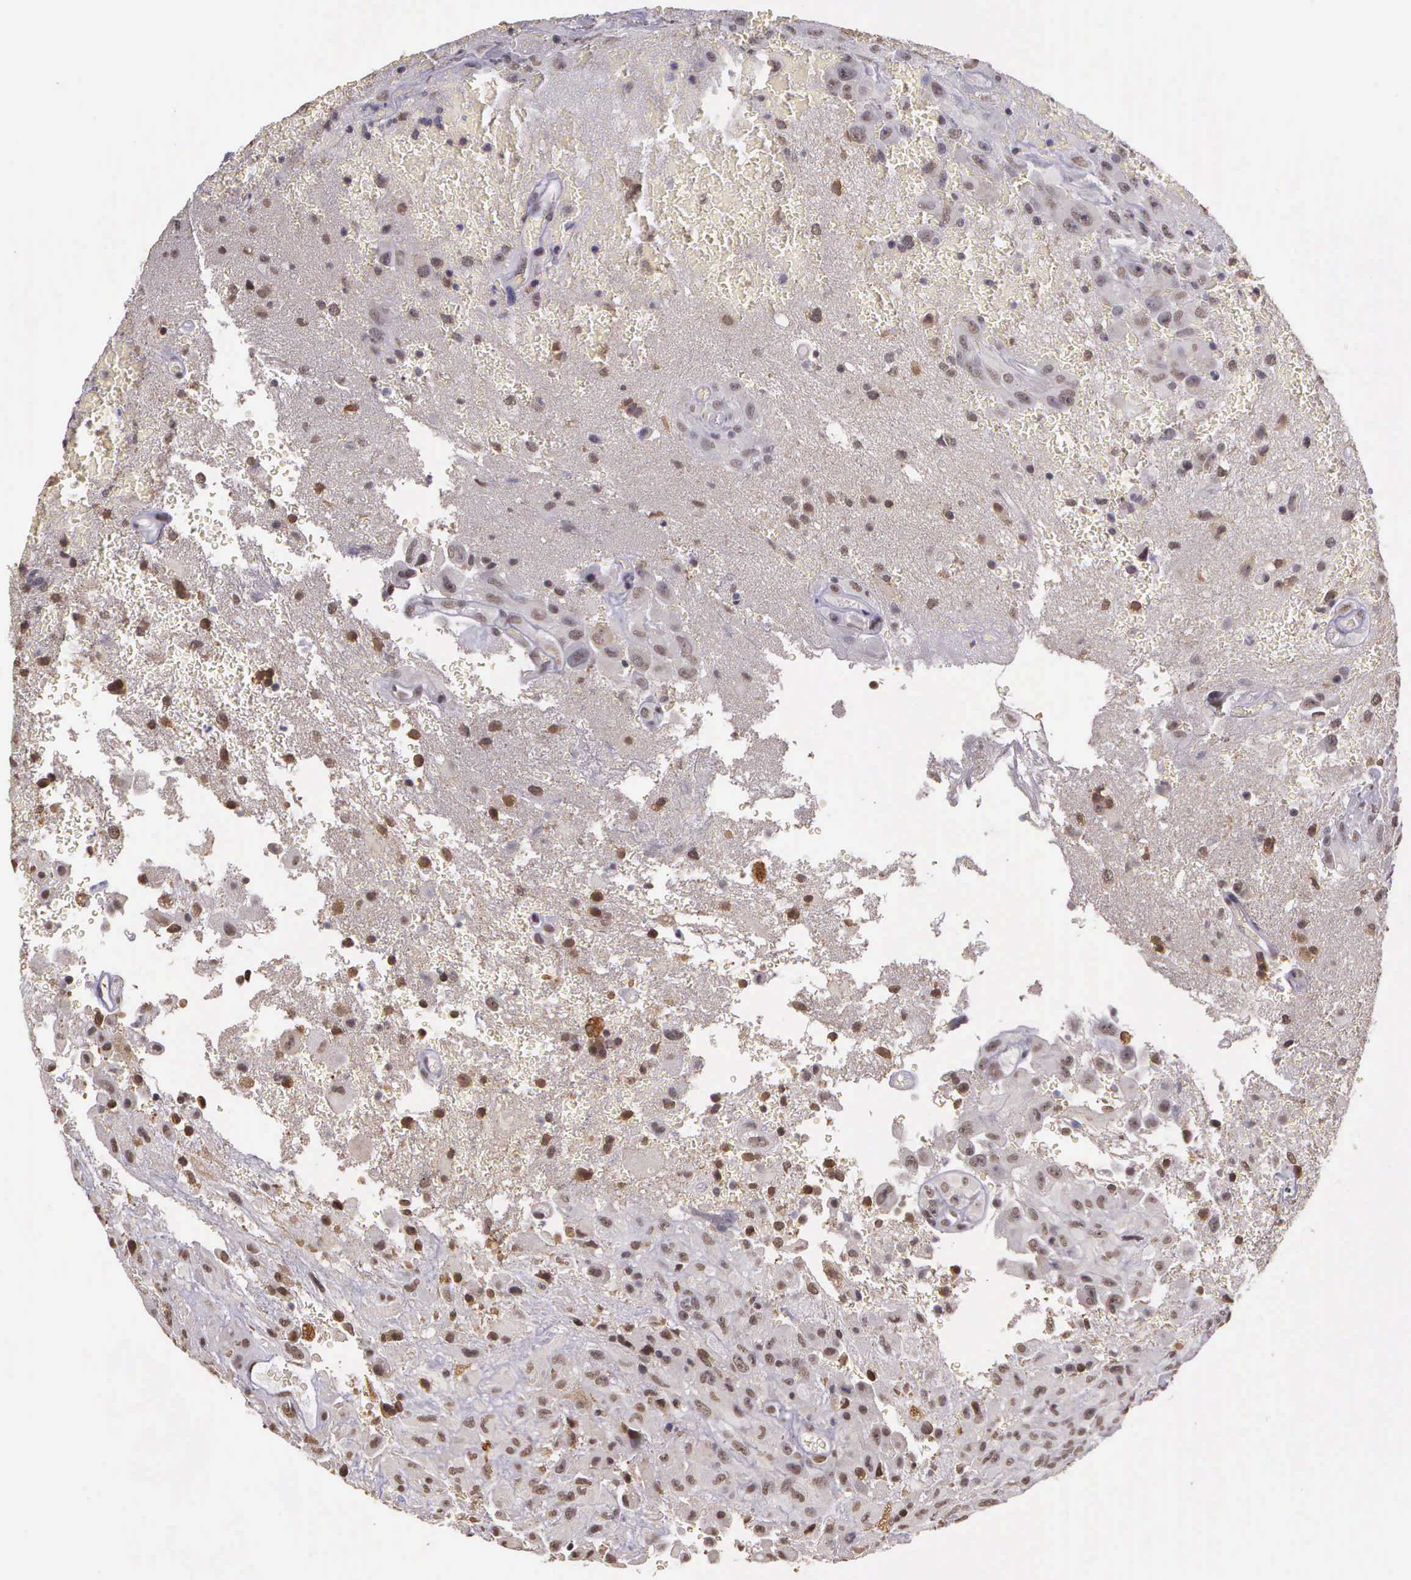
{"staining": {"intensity": "weak", "quantity": ">75%", "location": "nuclear"}, "tissue": "glioma", "cell_type": "Tumor cells", "image_type": "cancer", "snomed": [{"axis": "morphology", "description": "Glioma, malignant, High grade"}, {"axis": "topography", "description": "Brain"}], "caption": "Protein expression analysis of glioma demonstrates weak nuclear positivity in about >75% of tumor cells.", "gene": "ARMCX5", "patient": {"sex": "male", "age": 48}}